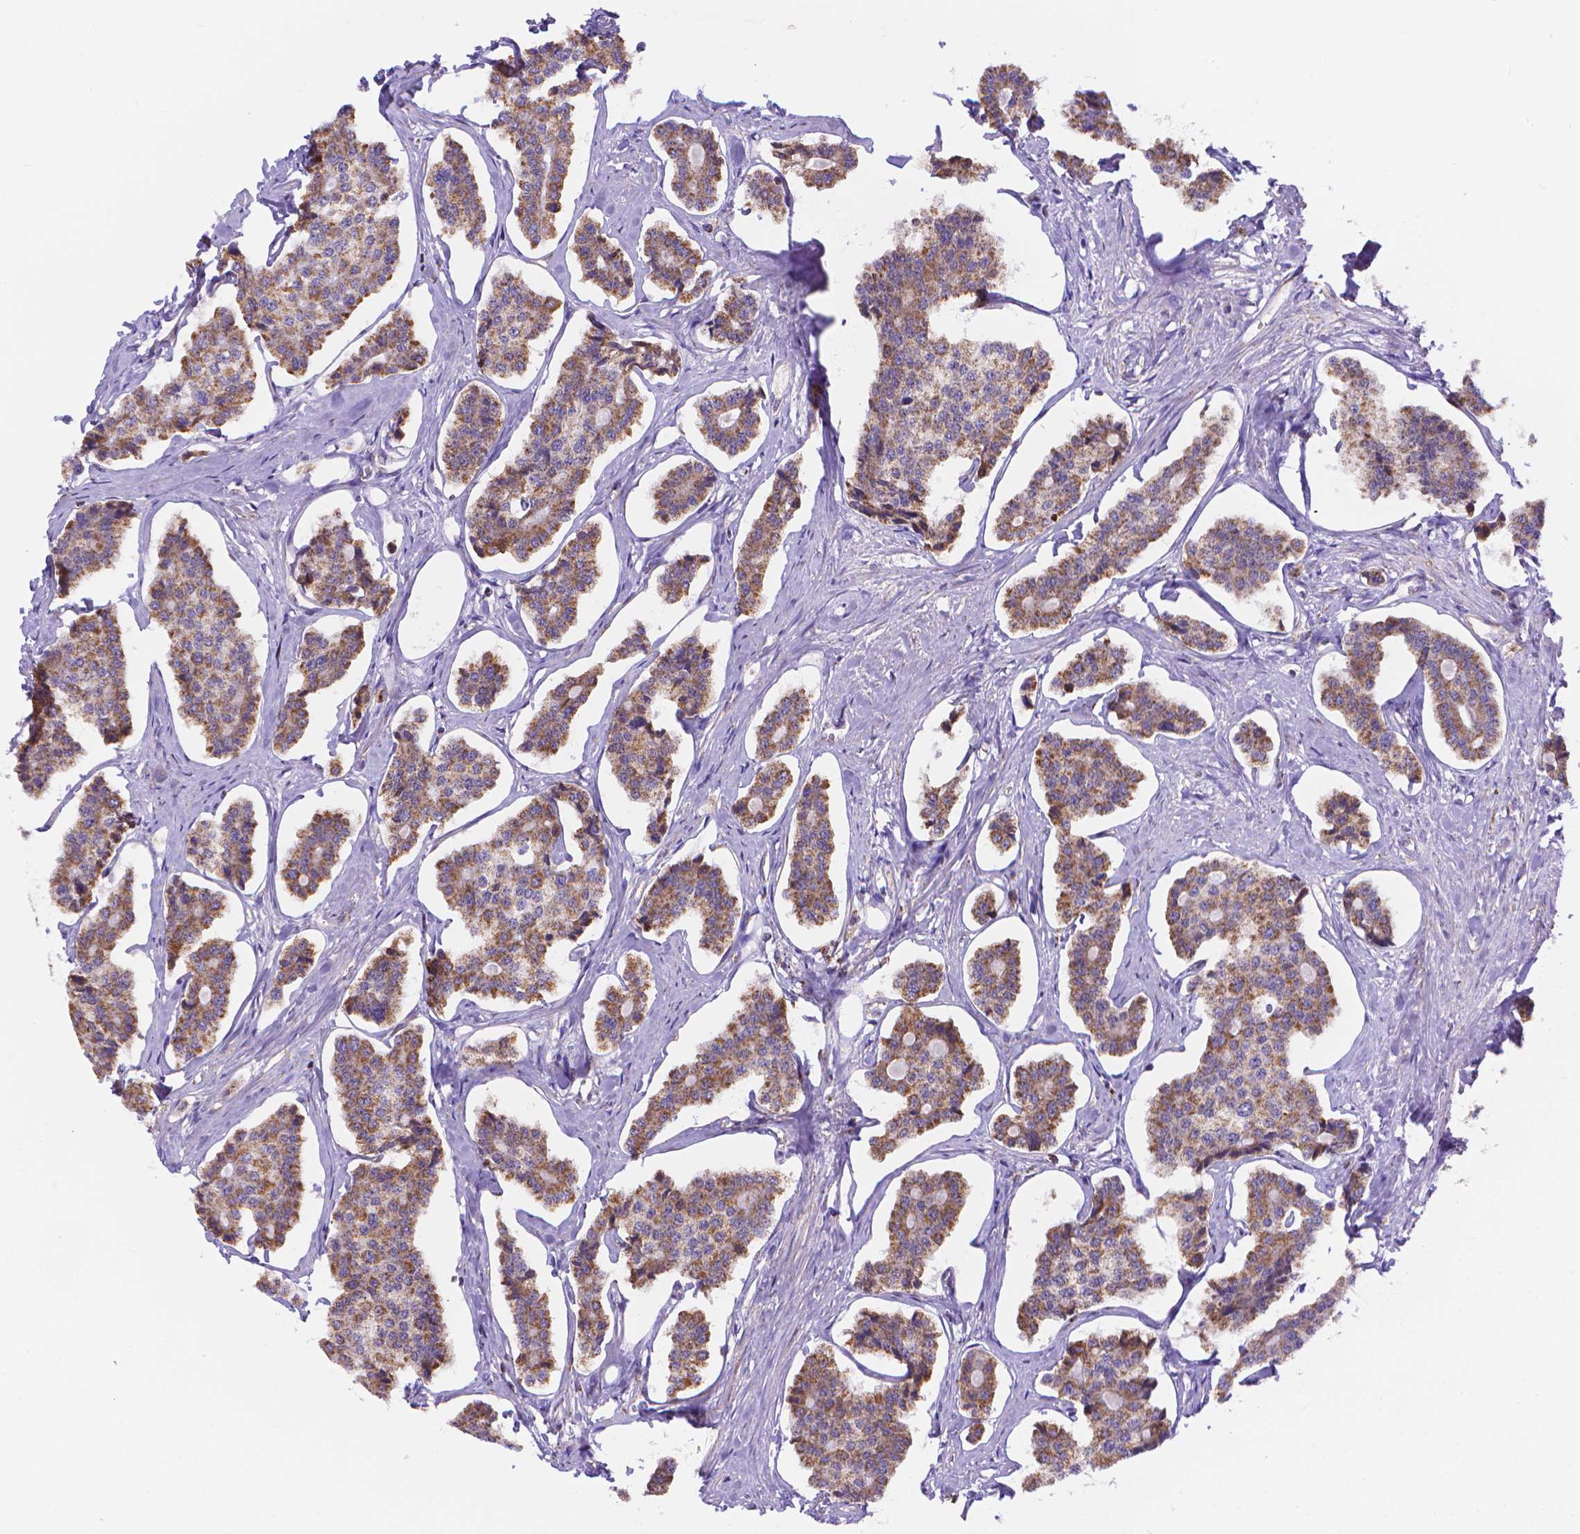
{"staining": {"intensity": "moderate", "quantity": ">75%", "location": "cytoplasmic/membranous"}, "tissue": "carcinoid", "cell_type": "Tumor cells", "image_type": "cancer", "snomed": [{"axis": "morphology", "description": "Carcinoid, malignant, NOS"}, {"axis": "topography", "description": "Small intestine"}], "caption": "This is an image of IHC staining of malignant carcinoid, which shows moderate positivity in the cytoplasmic/membranous of tumor cells.", "gene": "CYYR1", "patient": {"sex": "female", "age": 65}}